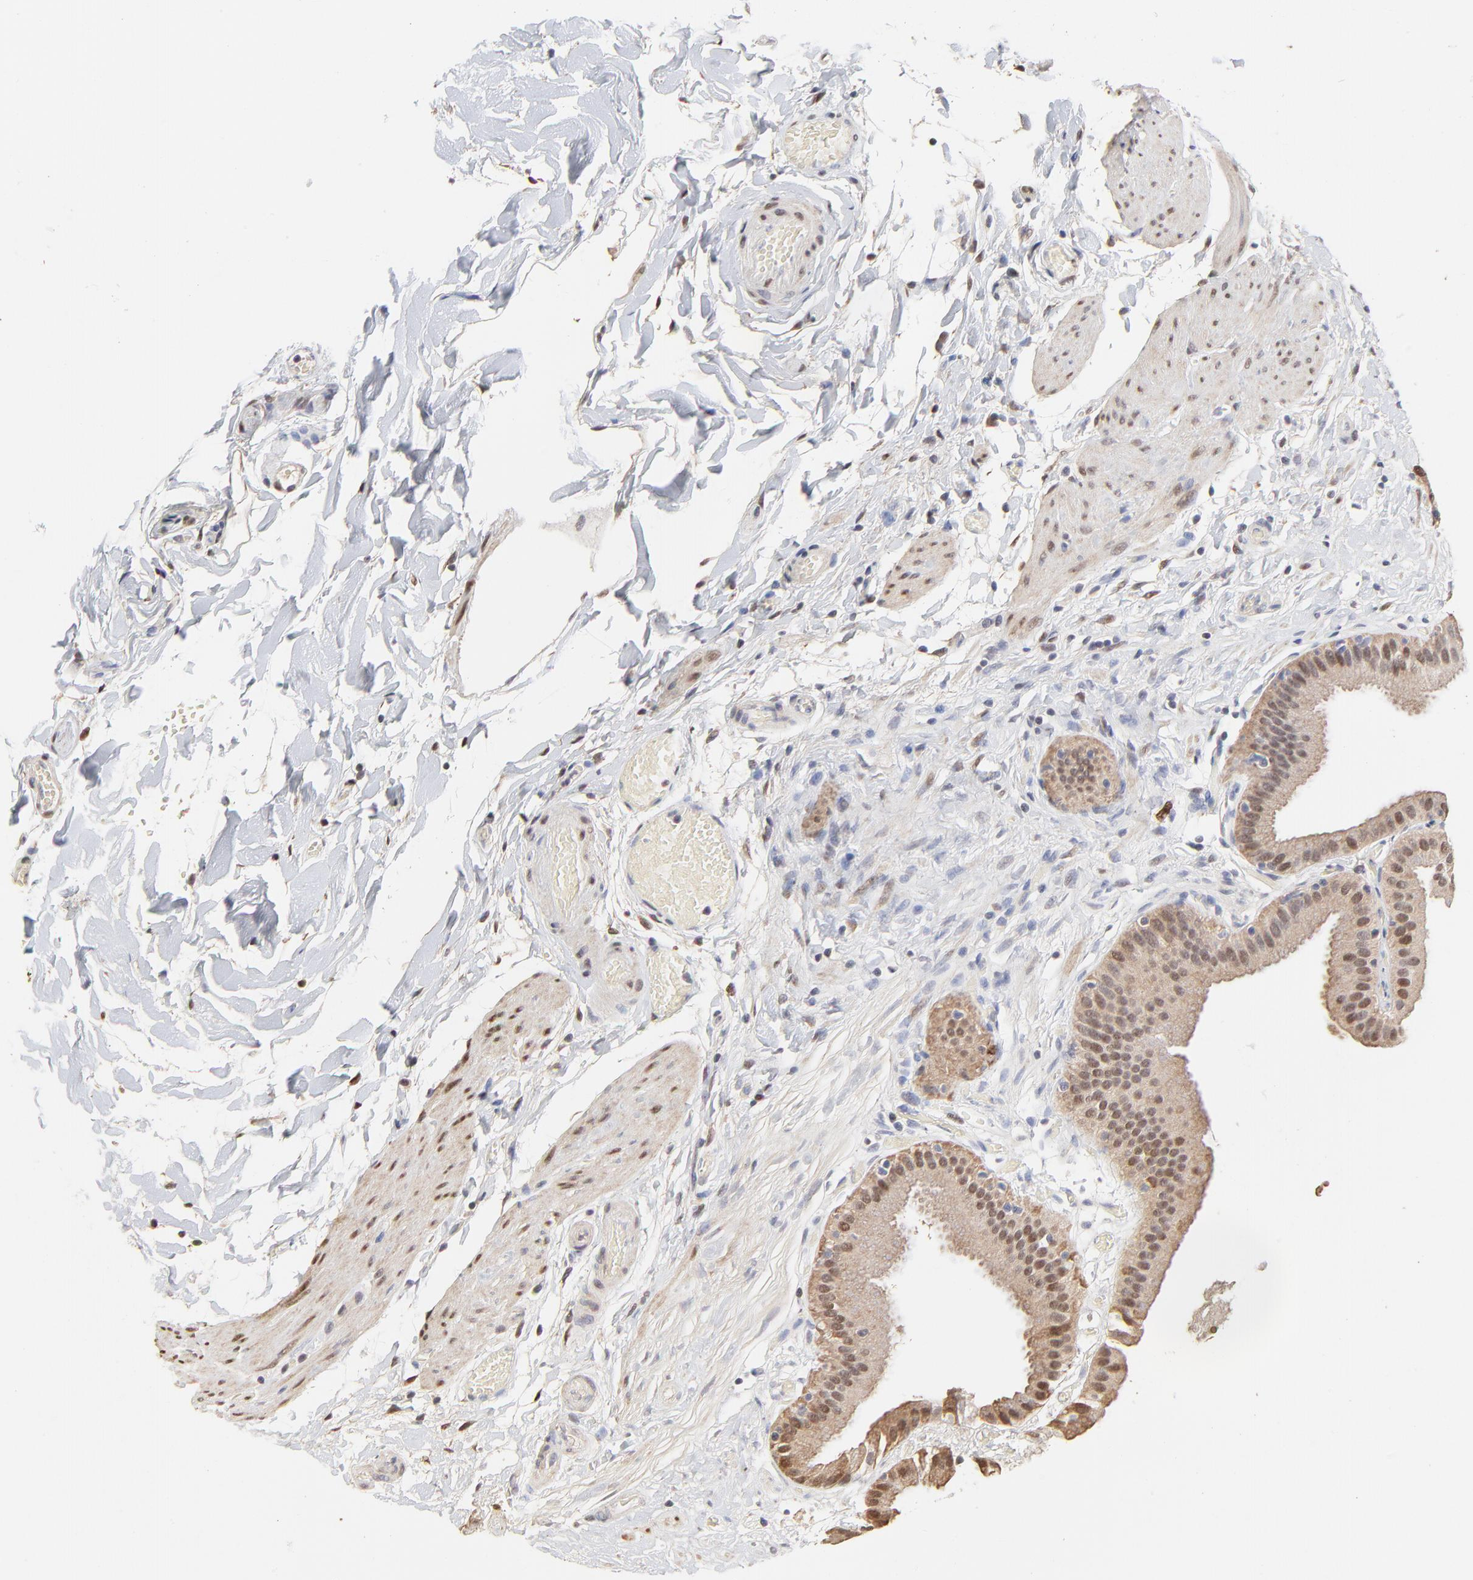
{"staining": {"intensity": "weak", "quantity": ">75%", "location": "cytoplasmic/membranous,nuclear"}, "tissue": "gallbladder", "cell_type": "Glandular cells", "image_type": "normal", "snomed": [{"axis": "morphology", "description": "Normal tissue, NOS"}, {"axis": "topography", "description": "Gallbladder"}], "caption": "Benign gallbladder reveals weak cytoplasmic/membranous,nuclear positivity in approximately >75% of glandular cells The staining was performed using DAB (3,3'-diaminobenzidine), with brown indicating positive protein expression. Nuclei are stained blue with hematoxylin..", "gene": "BIRC5", "patient": {"sex": "female", "age": 63}}